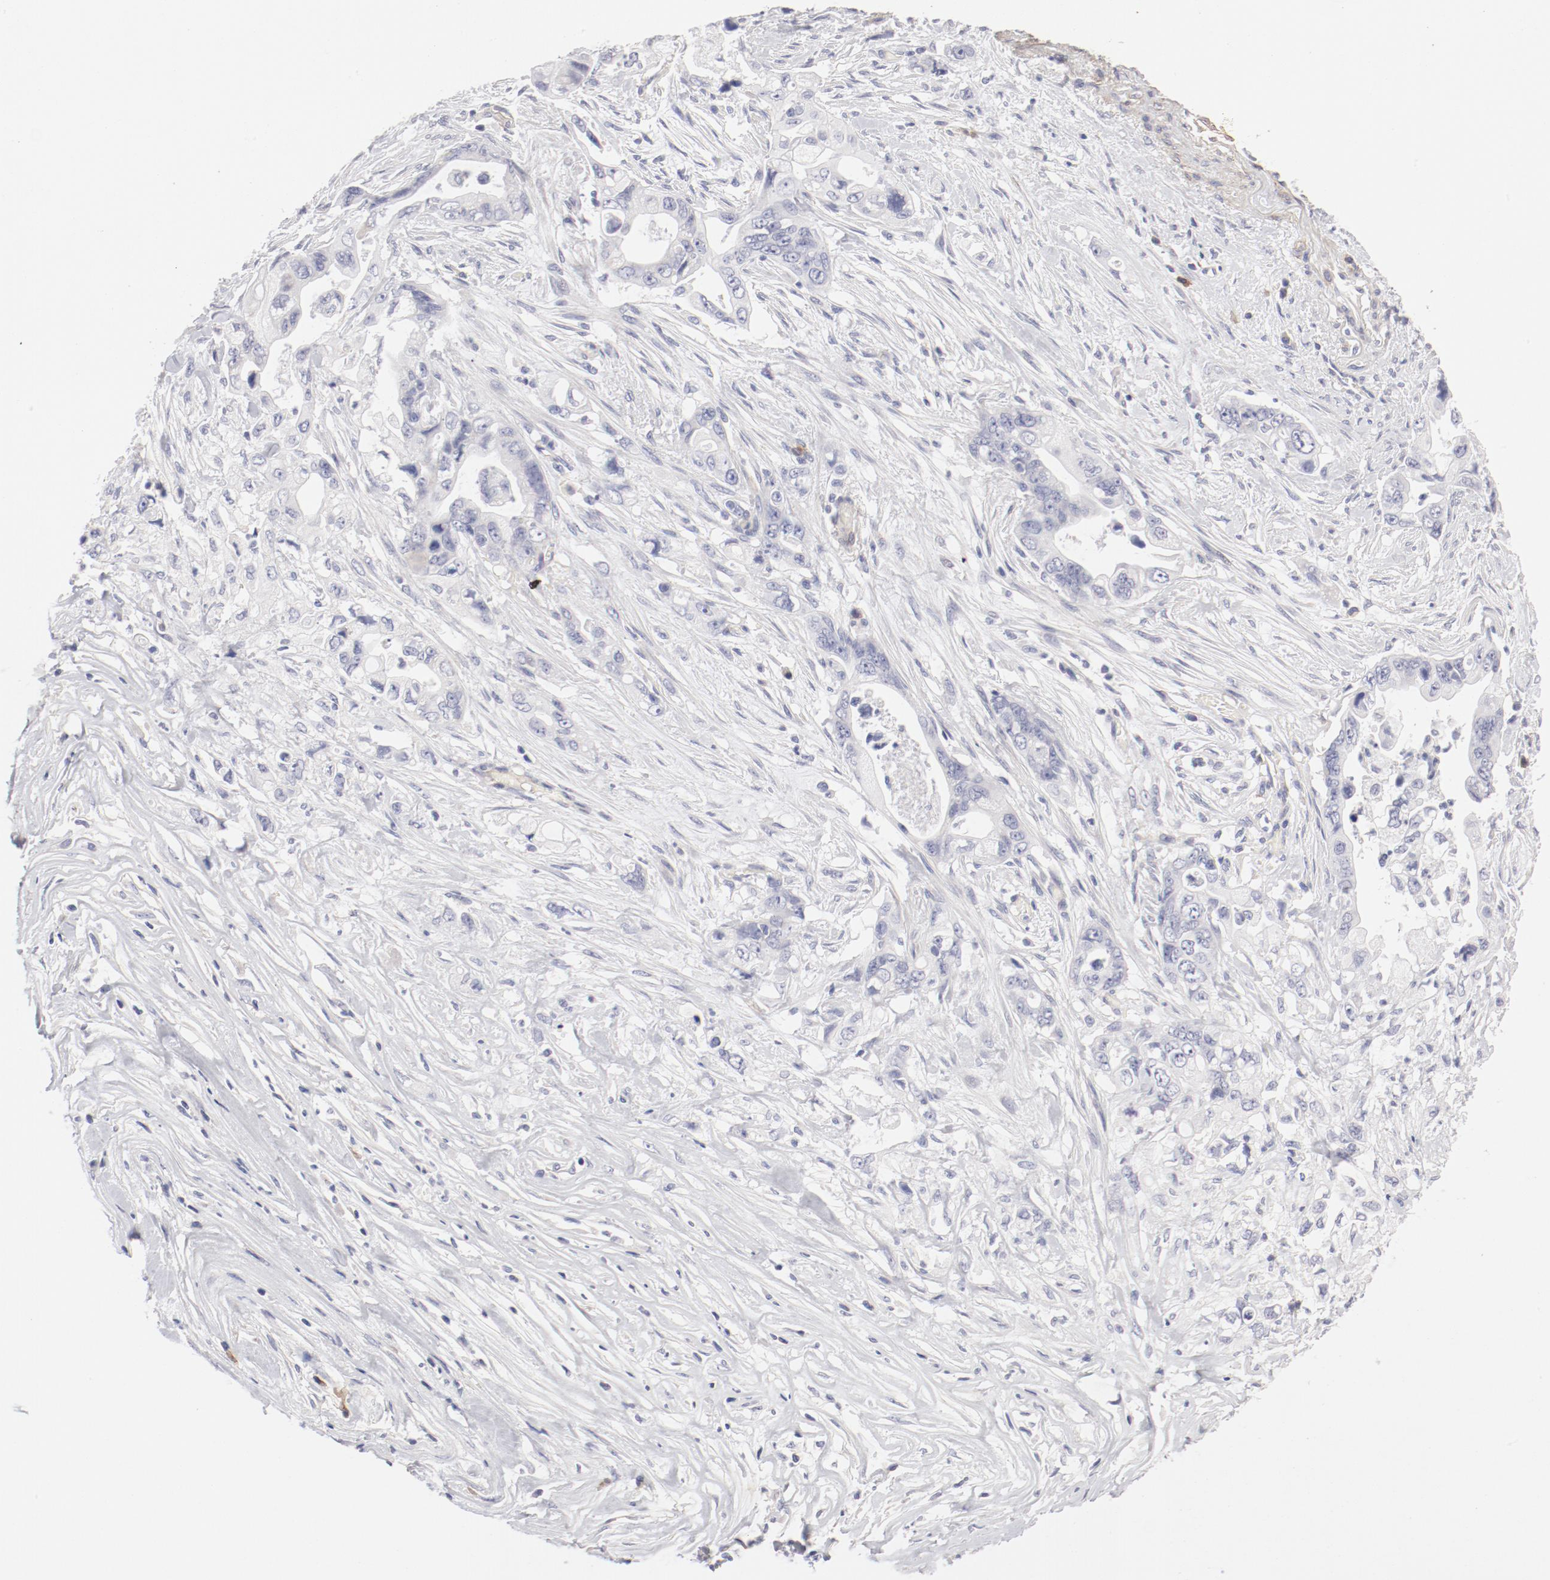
{"staining": {"intensity": "negative", "quantity": "none", "location": "none"}, "tissue": "pancreatic cancer", "cell_type": "Tumor cells", "image_type": "cancer", "snomed": [{"axis": "morphology", "description": "Normal tissue, NOS"}, {"axis": "topography", "description": "Pancreas"}], "caption": "Pancreatic cancer was stained to show a protein in brown. There is no significant staining in tumor cells.", "gene": "LAX1", "patient": {"sex": "male", "age": 42}}